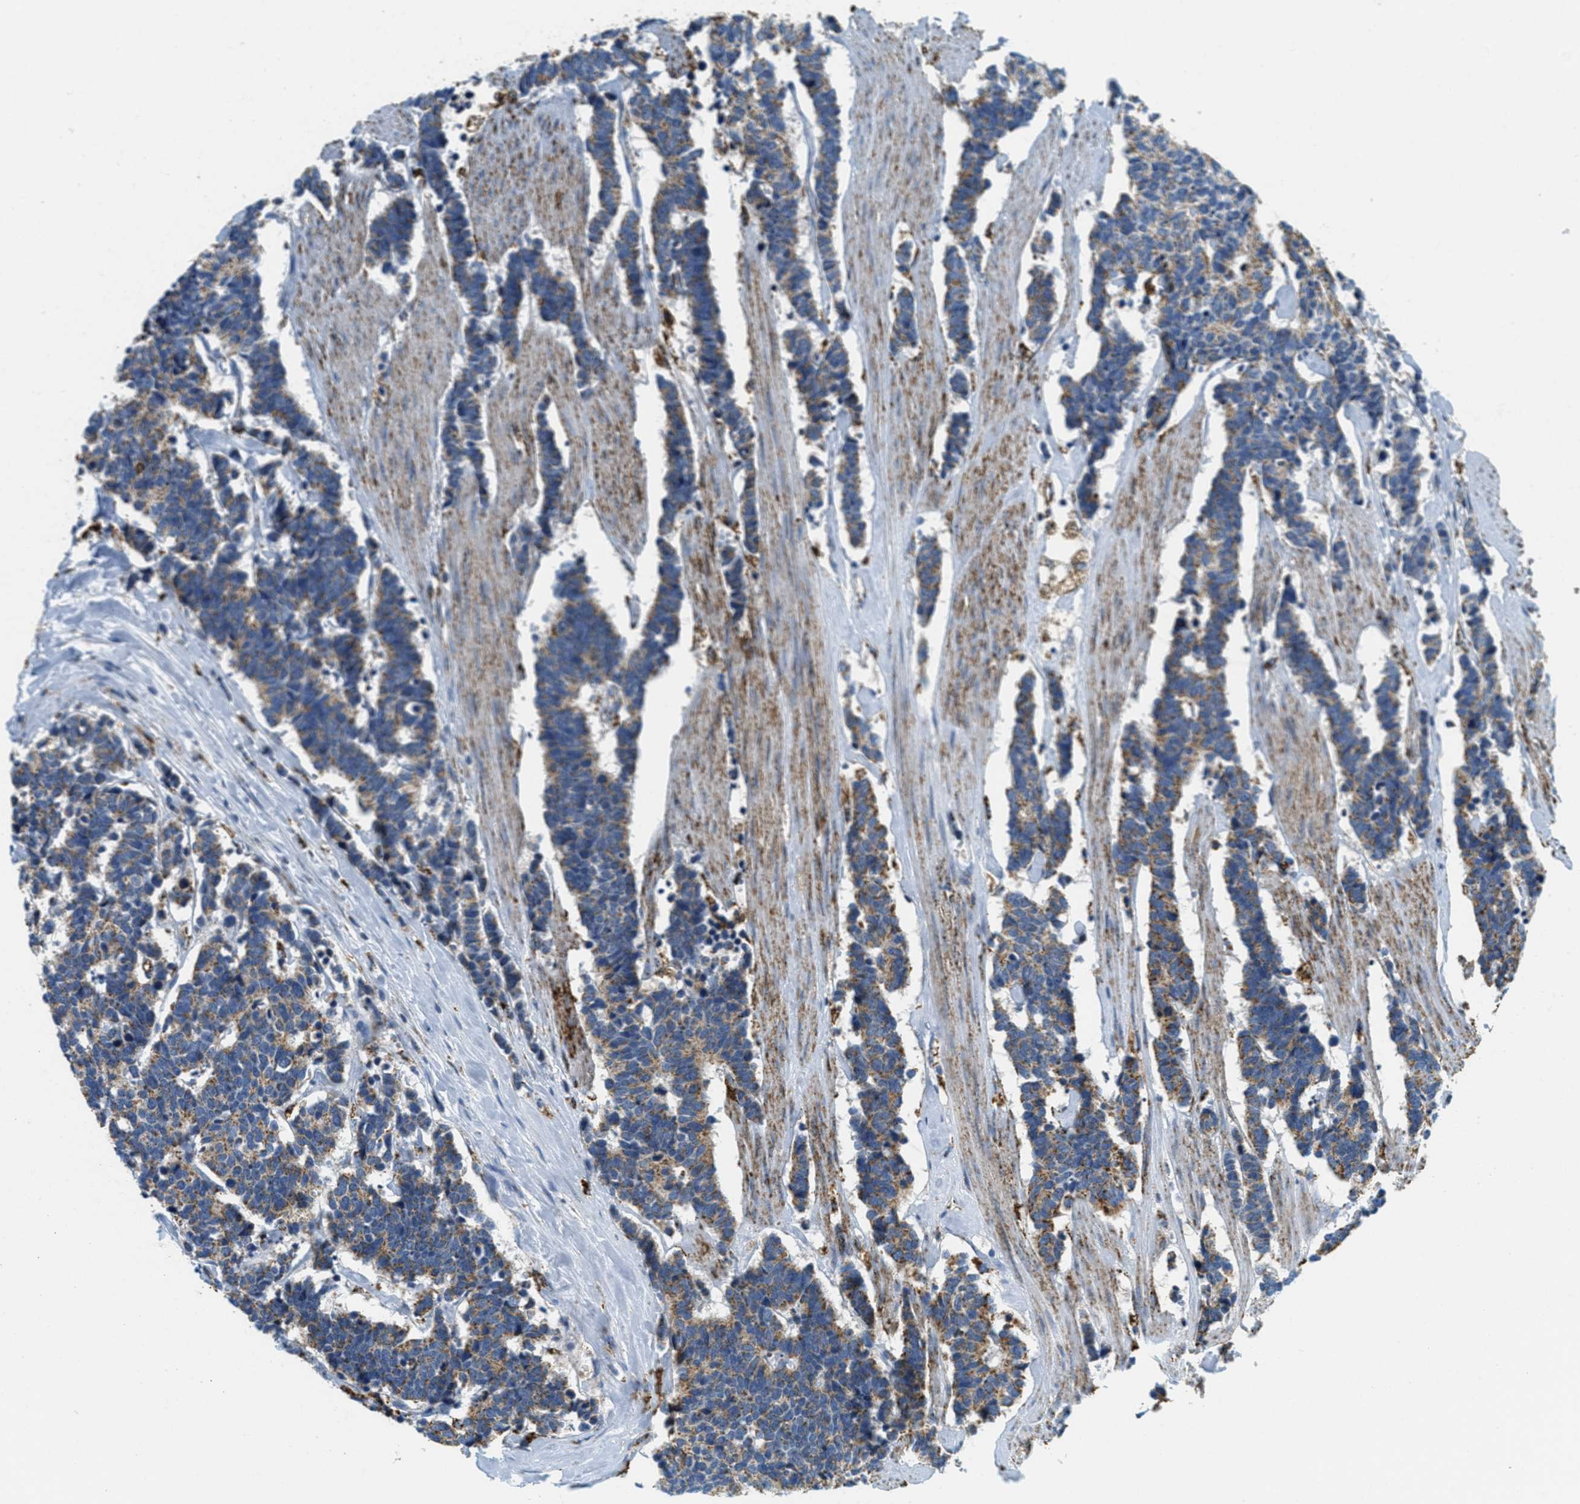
{"staining": {"intensity": "moderate", "quantity": ">75%", "location": "cytoplasmic/membranous"}, "tissue": "carcinoid", "cell_type": "Tumor cells", "image_type": "cancer", "snomed": [{"axis": "morphology", "description": "Carcinoma, NOS"}, {"axis": "morphology", "description": "Carcinoid, malignant, NOS"}, {"axis": "topography", "description": "Urinary bladder"}], "caption": "Carcinoma was stained to show a protein in brown. There is medium levels of moderate cytoplasmic/membranous positivity in about >75% of tumor cells. Ihc stains the protein in brown and the nuclei are stained blue.", "gene": "HLCS", "patient": {"sex": "male", "age": 57}}